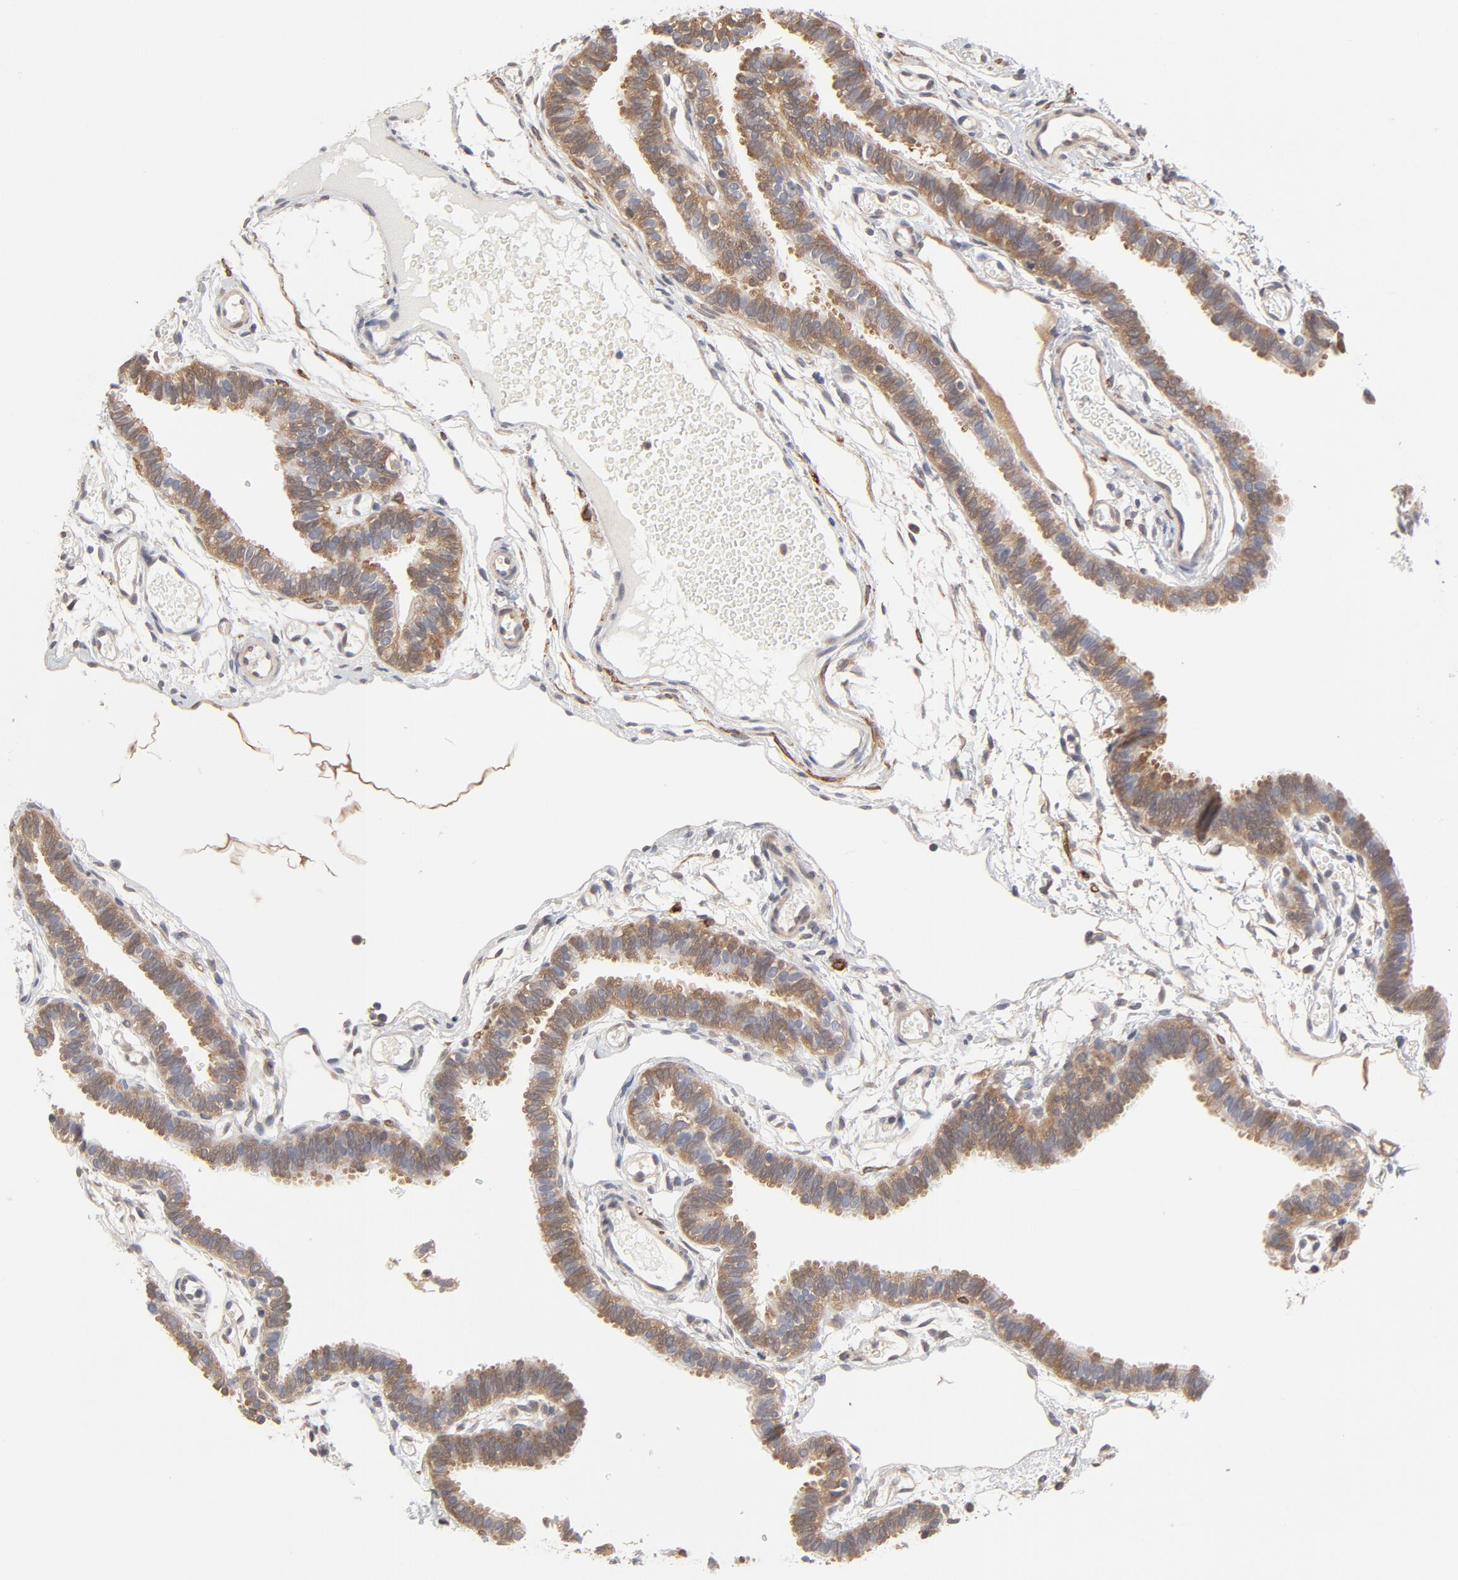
{"staining": {"intensity": "strong", "quantity": "25%-75%", "location": "cytoplasmic/membranous"}, "tissue": "fallopian tube", "cell_type": "Glandular cells", "image_type": "normal", "snomed": [{"axis": "morphology", "description": "Normal tissue, NOS"}, {"axis": "topography", "description": "Fallopian tube"}], "caption": "Benign fallopian tube shows strong cytoplasmic/membranous expression in approximately 25%-75% of glandular cells, visualized by immunohistochemistry. The staining is performed using DAB brown chromogen to label protein expression. The nuclei are counter-stained blue using hematoxylin.", "gene": "ASMTL", "patient": {"sex": "female", "age": 29}}